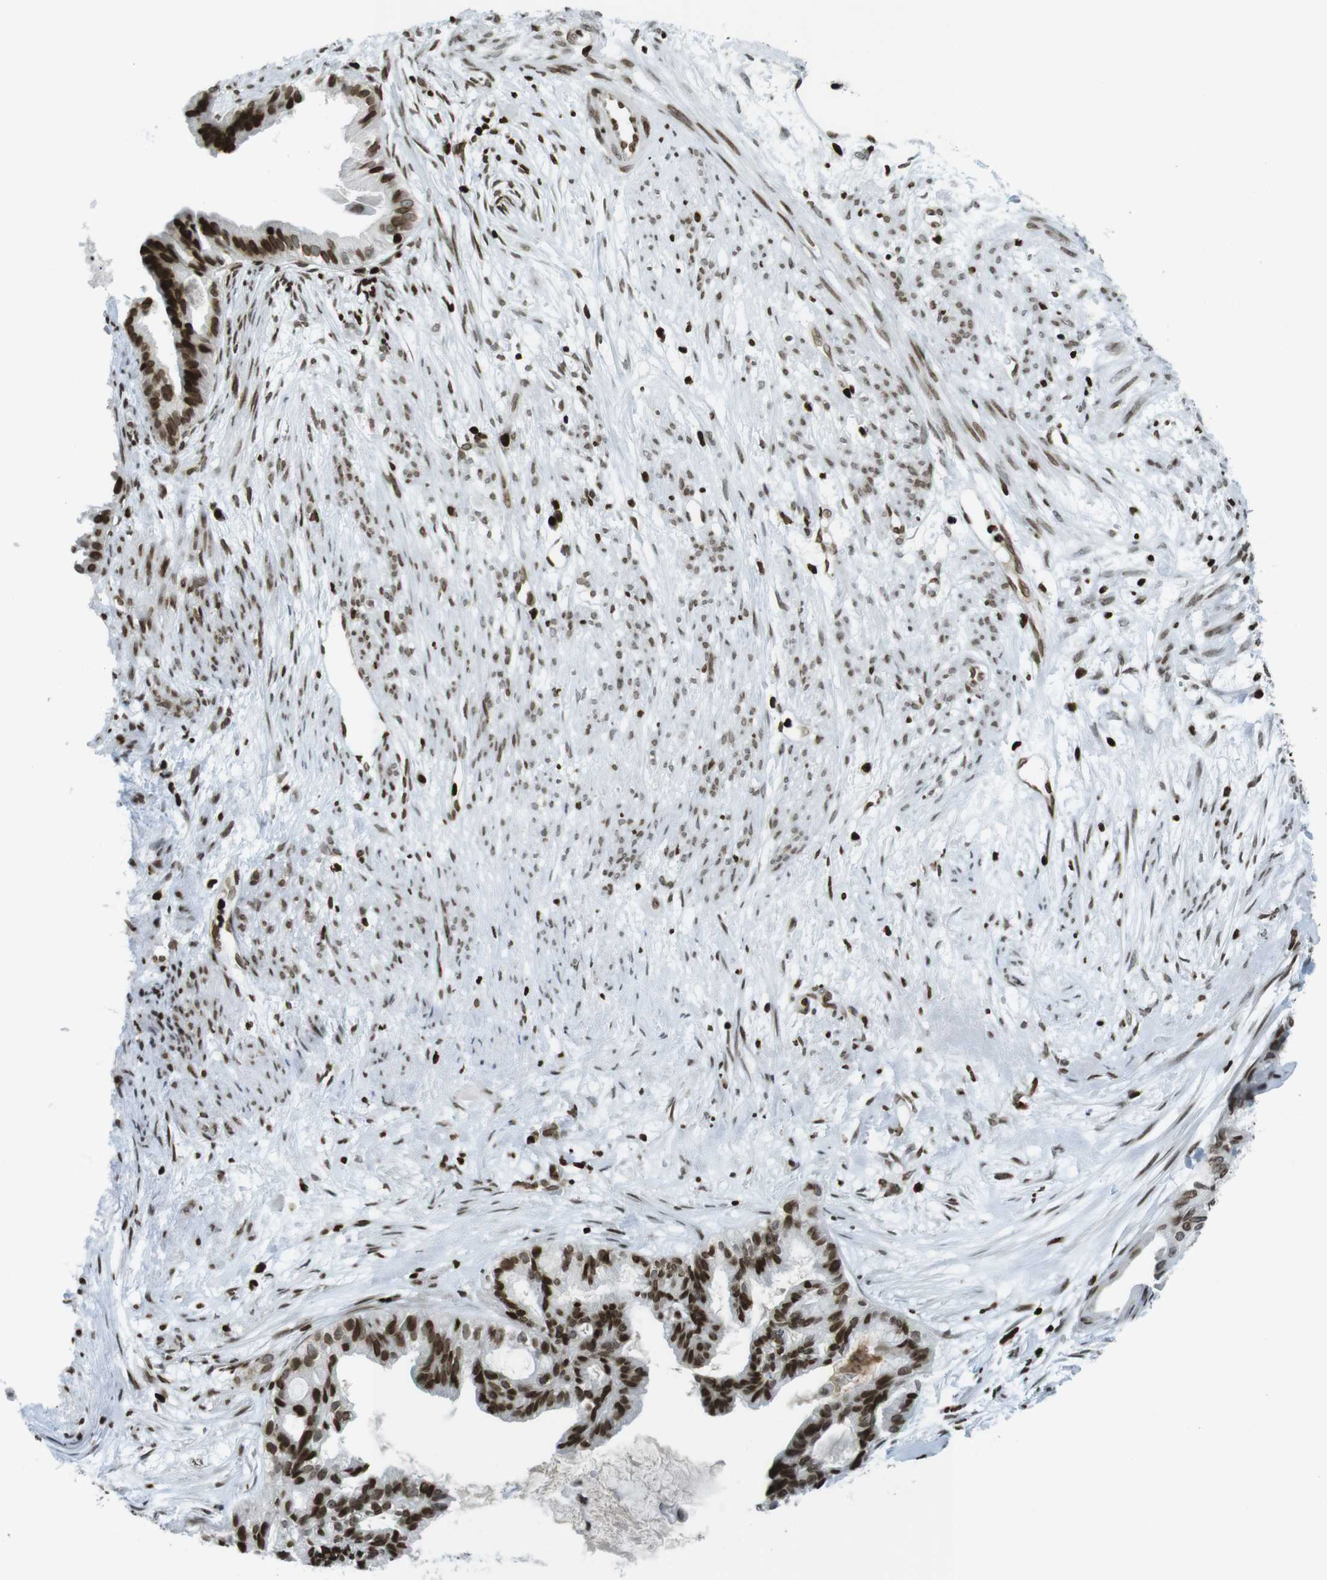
{"staining": {"intensity": "strong", "quantity": ">75%", "location": "nuclear"}, "tissue": "cervical cancer", "cell_type": "Tumor cells", "image_type": "cancer", "snomed": [{"axis": "morphology", "description": "Normal tissue, NOS"}, {"axis": "morphology", "description": "Adenocarcinoma, NOS"}, {"axis": "topography", "description": "Cervix"}, {"axis": "topography", "description": "Endometrium"}], "caption": "Immunohistochemical staining of human cervical cancer (adenocarcinoma) demonstrates high levels of strong nuclear positivity in approximately >75% of tumor cells.", "gene": "H2AC8", "patient": {"sex": "female", "age": 86}}